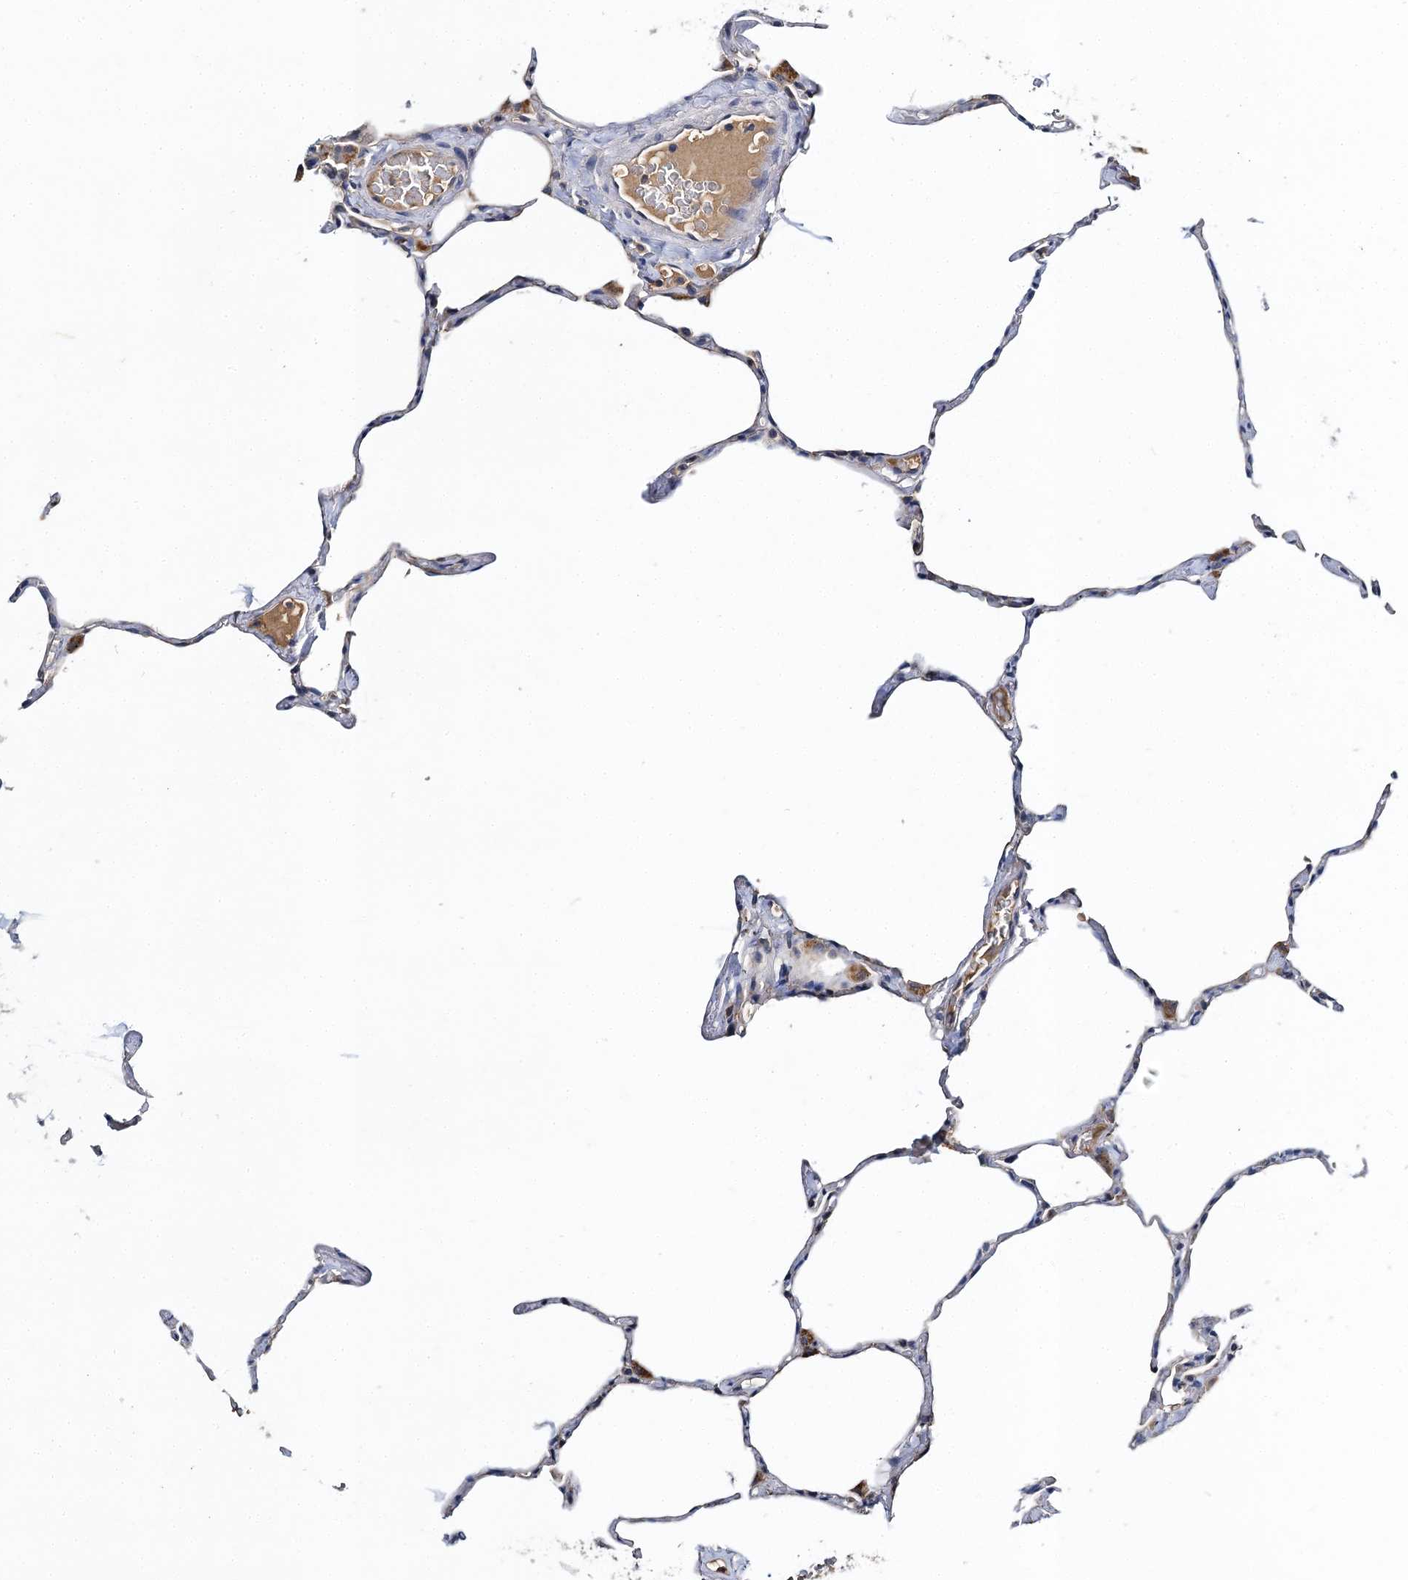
{"staining": {"intensity": "moderate", "quantity": "<25%", "location": "cytoplasmic/membranous"}, "tissue": "lung", "cell_type": "Alveolar cells", "image_type": "normal", "snomed": [{"axis": "morphology", "description": "Normal tissue, NOS"}, {"axis": "topography", "description": "Lung"}], "caption": "Lung was stained to show a protein in brown. There is low levels of moderate cytoplasmic/membranous staining in about <25% of alveolar cells. The protein of interest is shown in brown color, while the nuclei are stained blue.", "gene": "SLC11A2", "patient": {"sex": "male", "age": 65}}